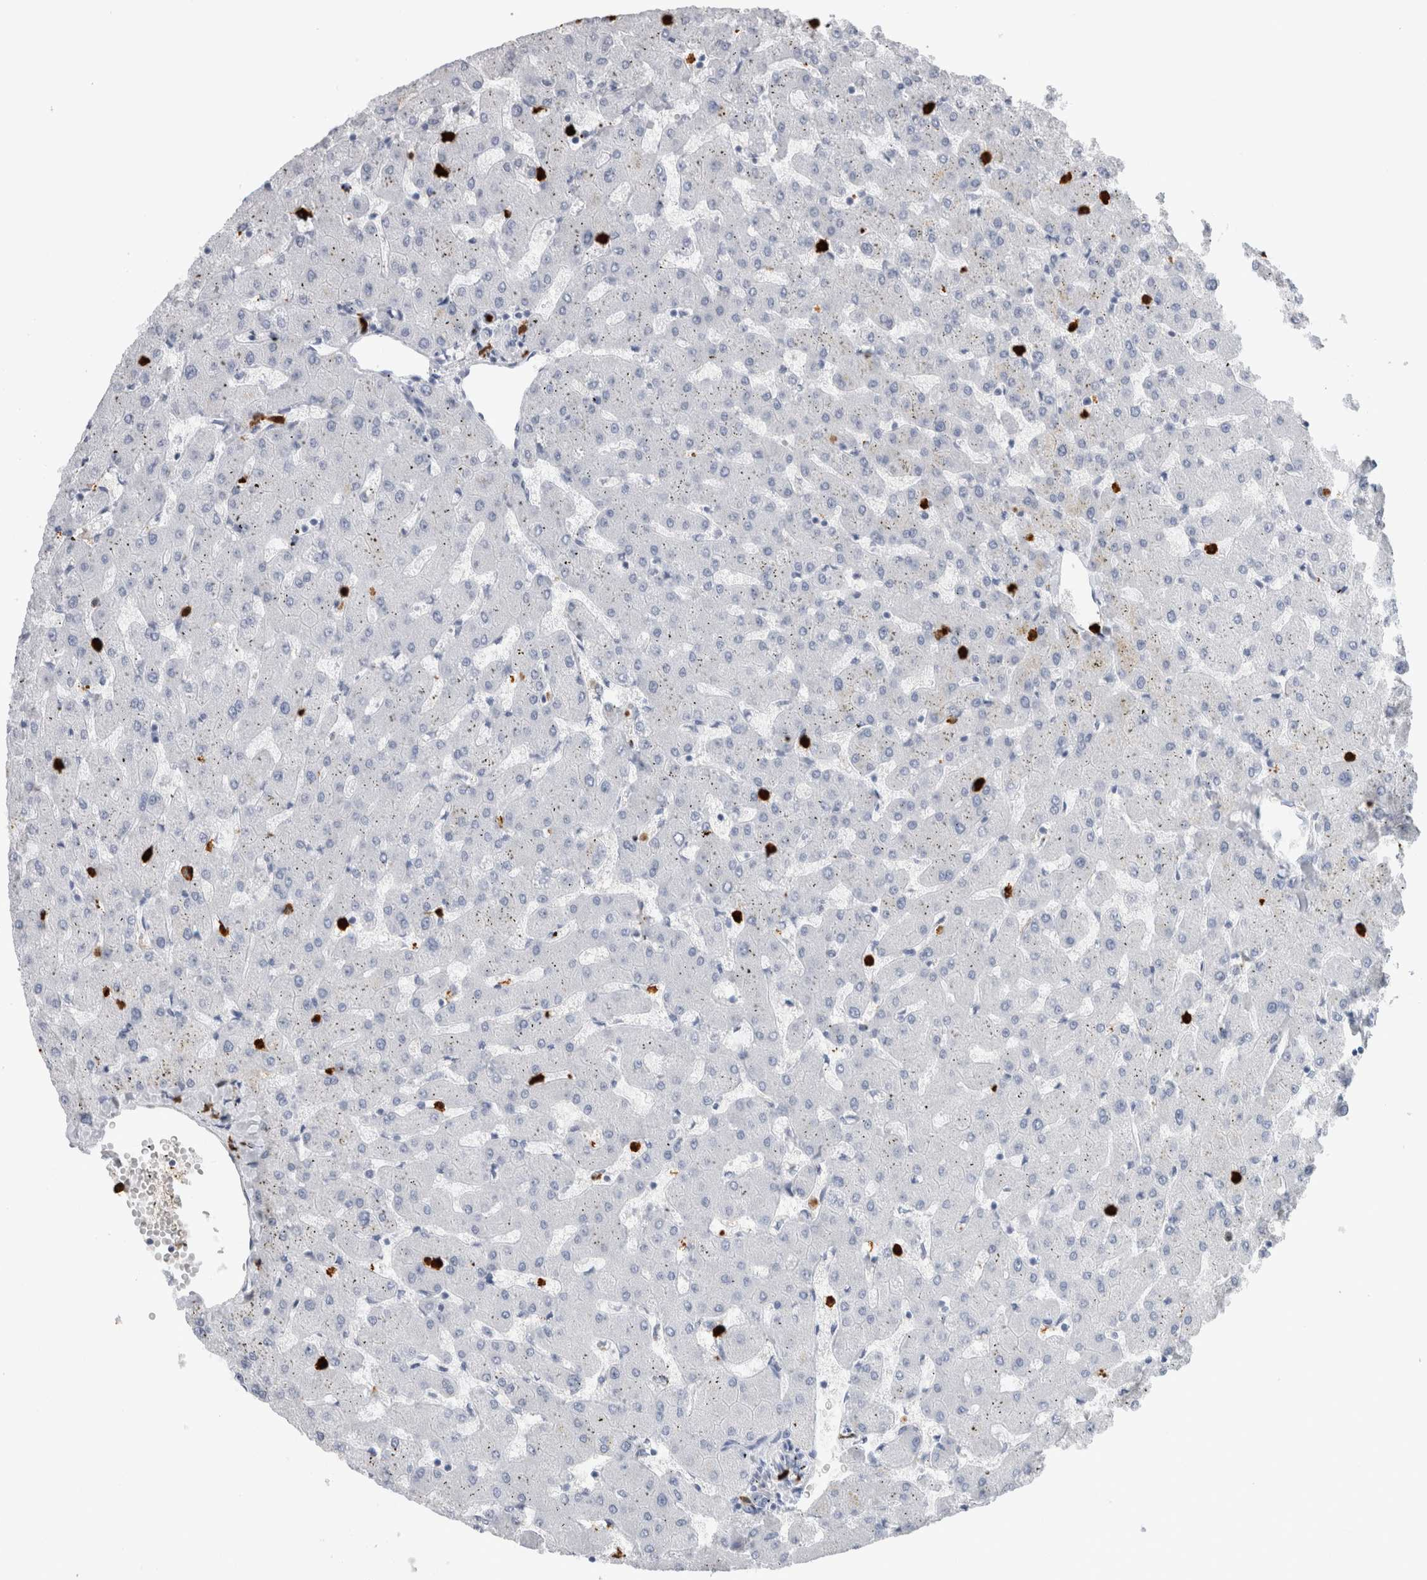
{"staining": {"intensity": "negative", "quantity": "none", "location": "none"}, "tissue": "liver", "cell_type": "Cholangiocytes", "image_type": "normal", "snomed": [{"axis": "morphology", "description": "Normal tissue, NOS"}, {"axis": "topography", "description": "Liver"}], "caption": "A histopathology image of human liver is negative for staining in cholangiocytes. The staining was performed using DAB (3,3'-diaminobenzidine) to visualize the protein expression in brown, while the nuclei were stained in blue with hematoxylin (Magnification: 20x).", "gene": "S100A8", "patient": {"sex": "female", "age": 63}}